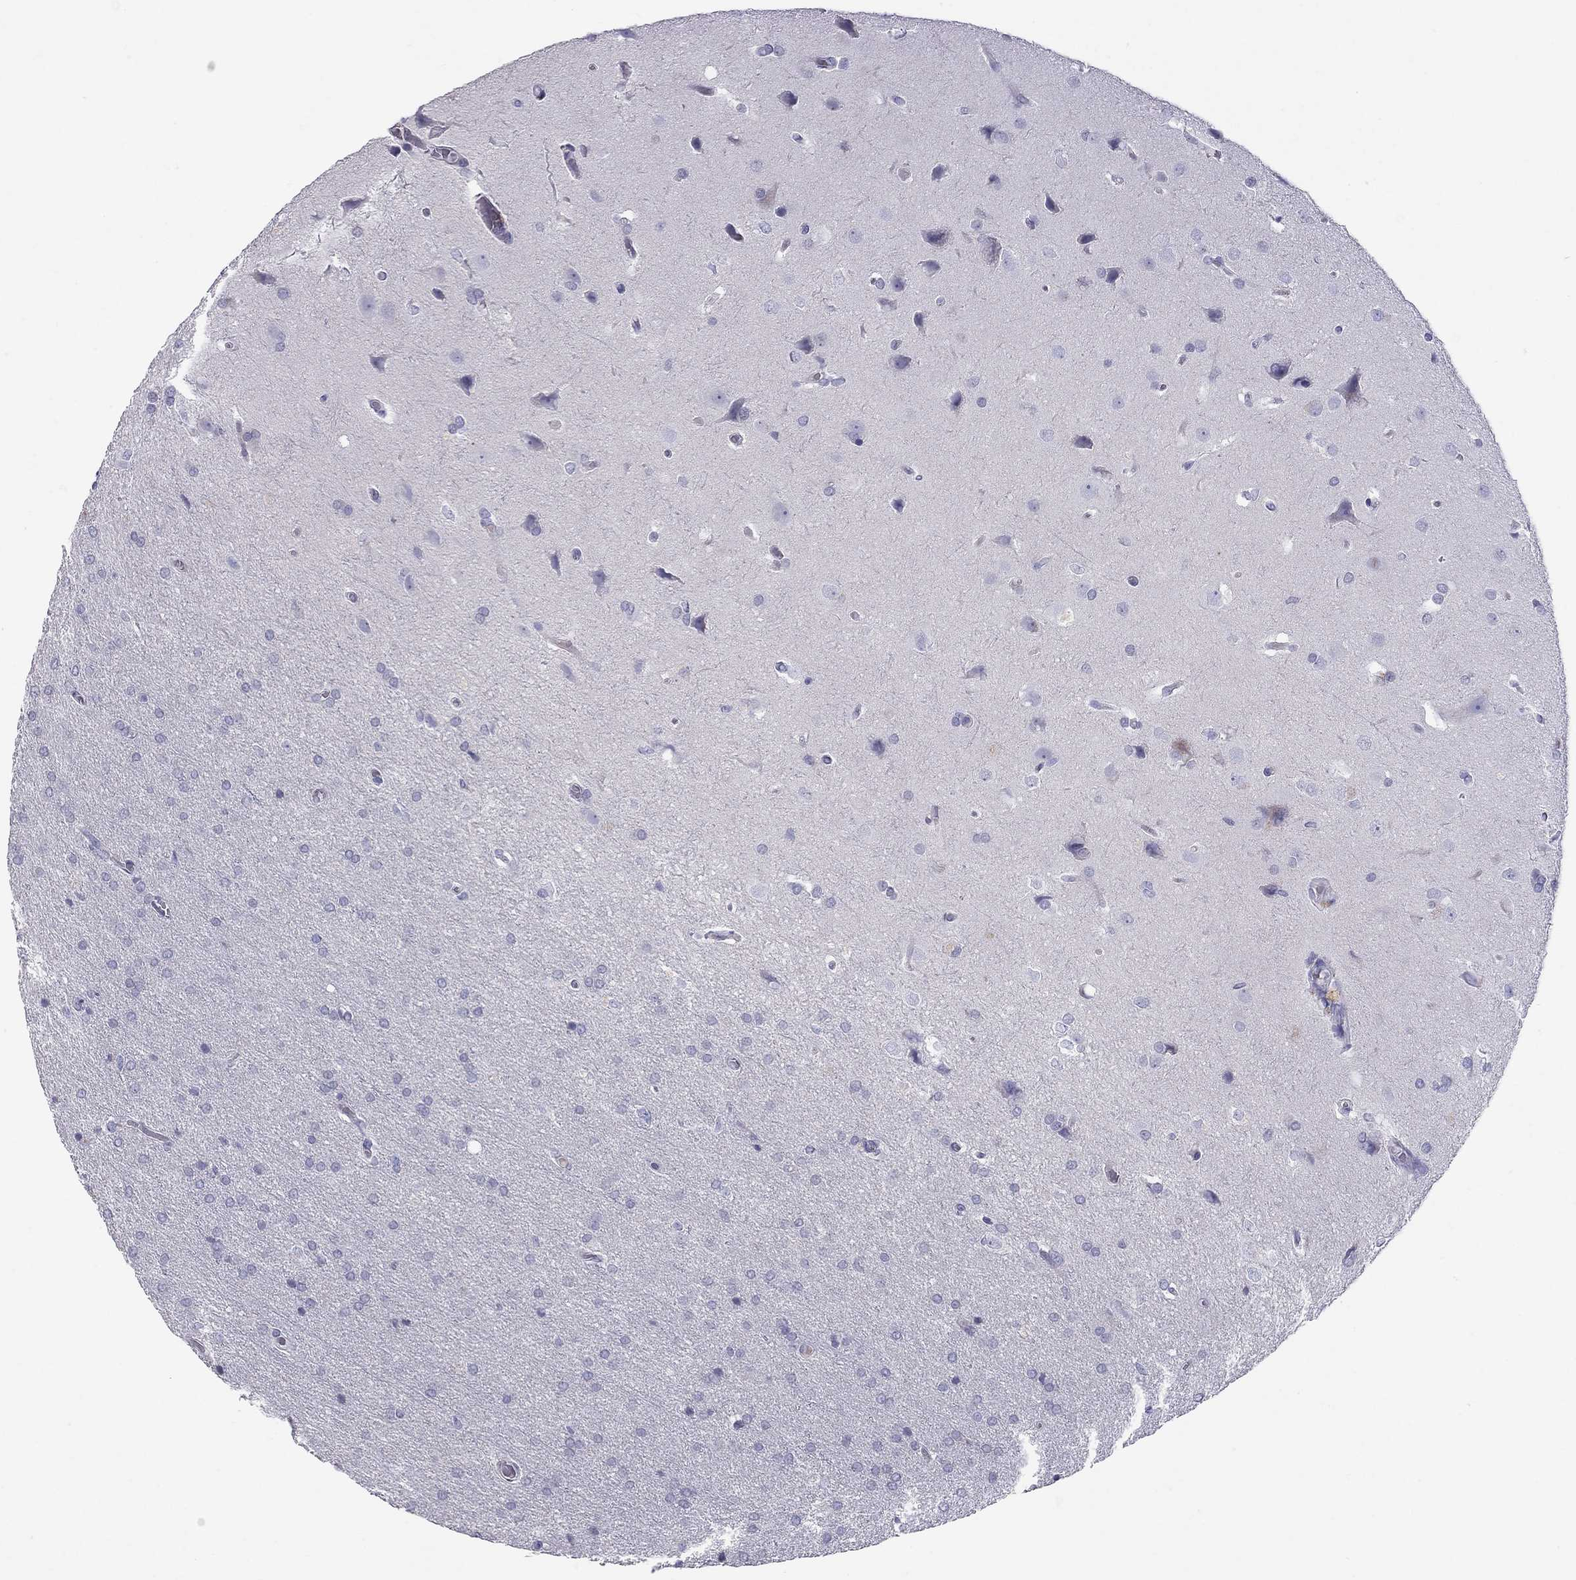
{"staining": {"intensity": "negative", "quantity": "none", "location": "none"}, "tissue": "glioma", "cell_type": "Tumor cells", "image_type": "cancer", "snomed": [{"axis": "morphology", "description": "Glioma, malignant, Low grade"}, {"axis": "topography", "description": "Brain"}], "caption": "DAB immunohistochemical staining of malignant glioma (low-grade) displays no significant positivity in tumor cells.", "gene": "MUC16", "patient": {"sex": "female", "age": 32}}